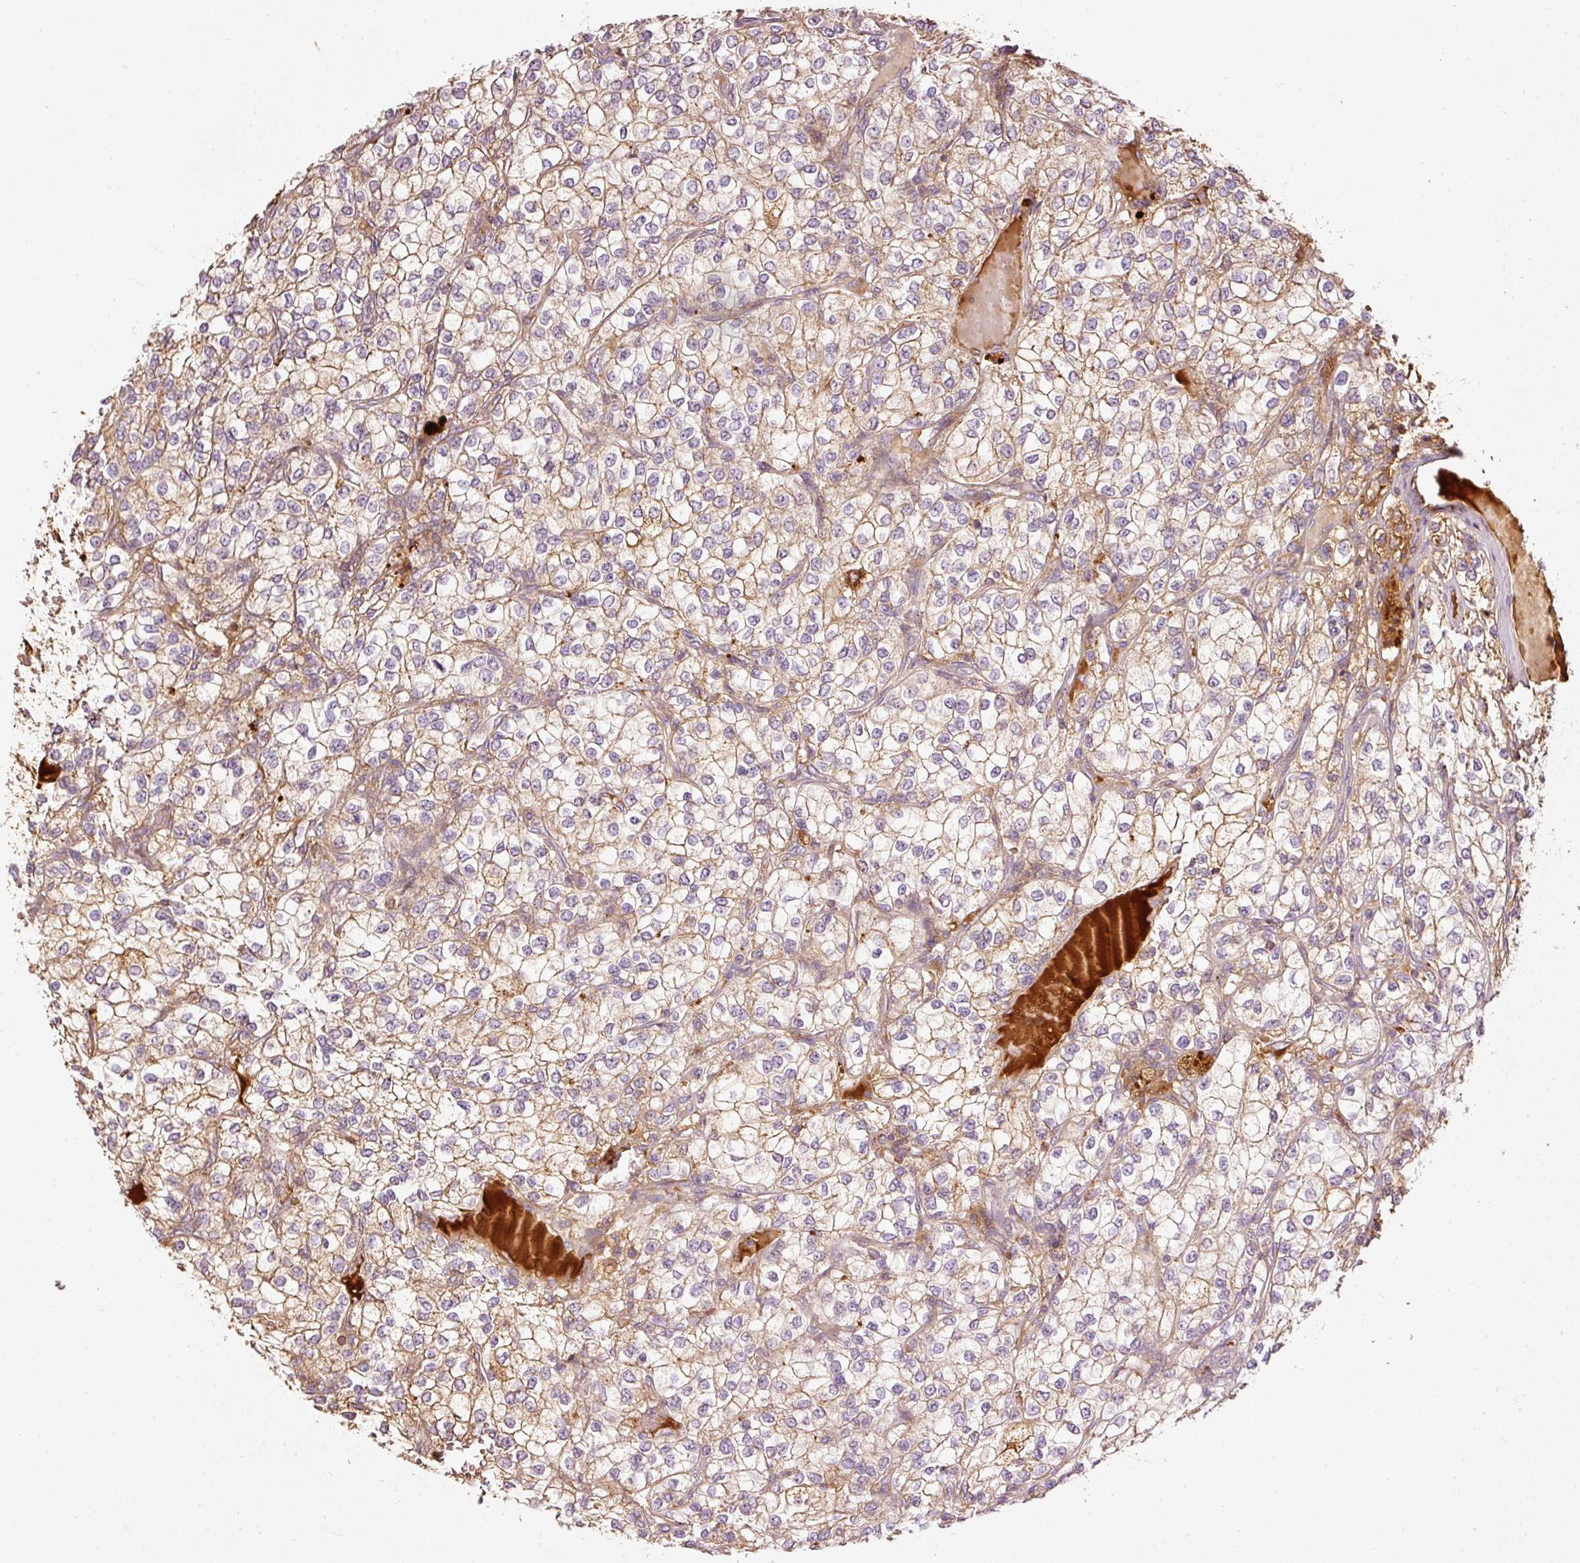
{"staining": {"intensity": "weak", "quantity": ">75%", "location": "cytoplasmic/membranous"}, "tissue": "renal cancer", "cell_type": "Tumor cells", "image_type": "cancer", "snomed": [{"axis": "morphology", "description": "Adenocarcinoma, NOS"}, {"axis": "topography", "description": "Kidney"}], "caption": "Immunohistochemistry (IHC) staining of renal cancer, which displays low levels of weak cytoplasmic/membranous staining in approximately >75% of tumor cells indicating weak cytoplasmic/membranous protein staining. The staining was performed using DAB (3,3'-diaminobenzidine) (brown) for protein detection and nuclei were counterstained in hematoxylin (blue).", "gene": "SERPING1", "patient": {"sex": "male", "age": 80}}